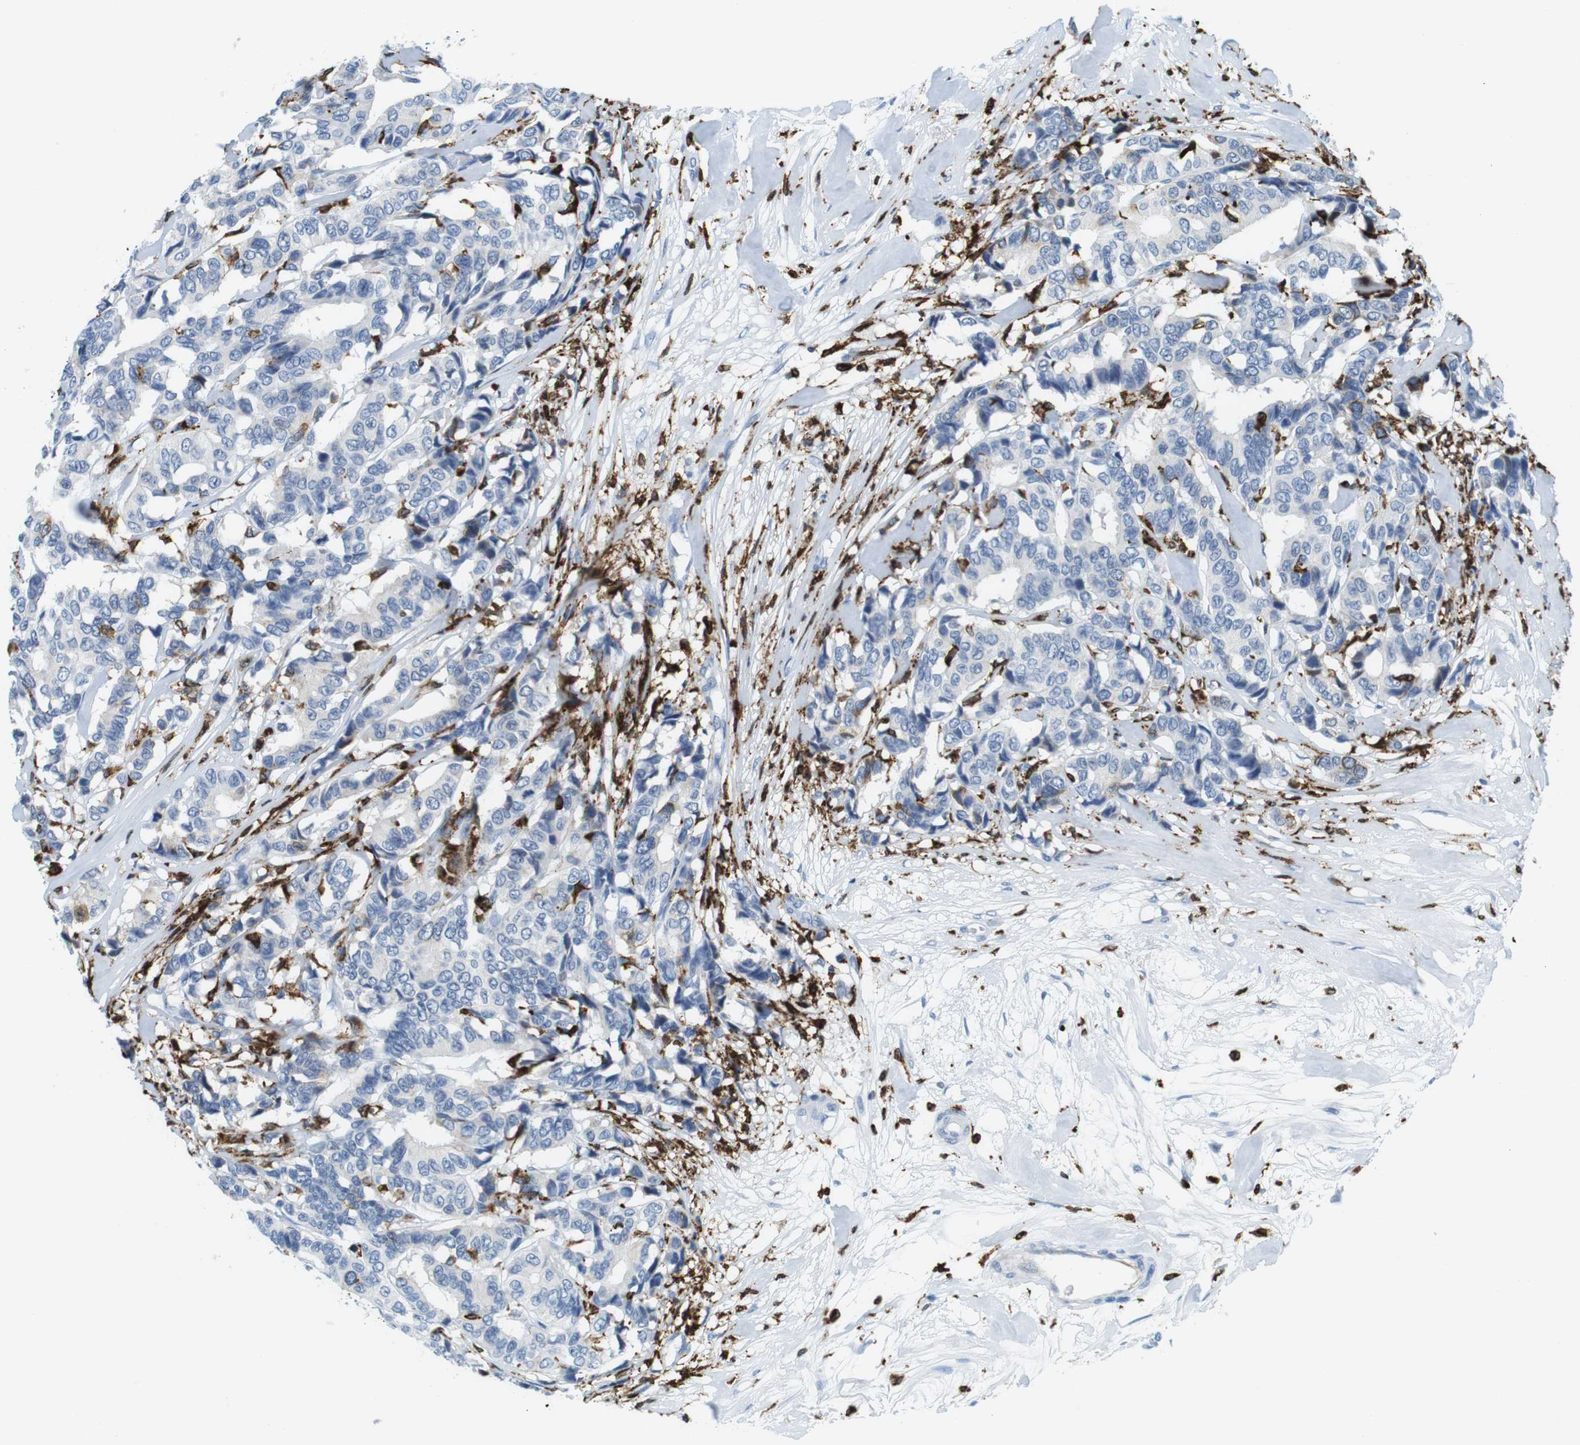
{"staining": {"intensity": "negative", "quantity": "none", "location": "none"}, "tissue": "breast cancer", "cell_type": "Tumor cells", "image_type": "cancer", "snomed": [{"axis": "morphology", "description": "Duct carcinoma"}, {"axis": "topography", "description": "Breast"}], "caption": "This is an IHC histopathology image of intraductal carcinoma (breast). There is no positivity in tumor cells.", "gene": "CIITA", "patient": {"sex": "female", "age": 87}}